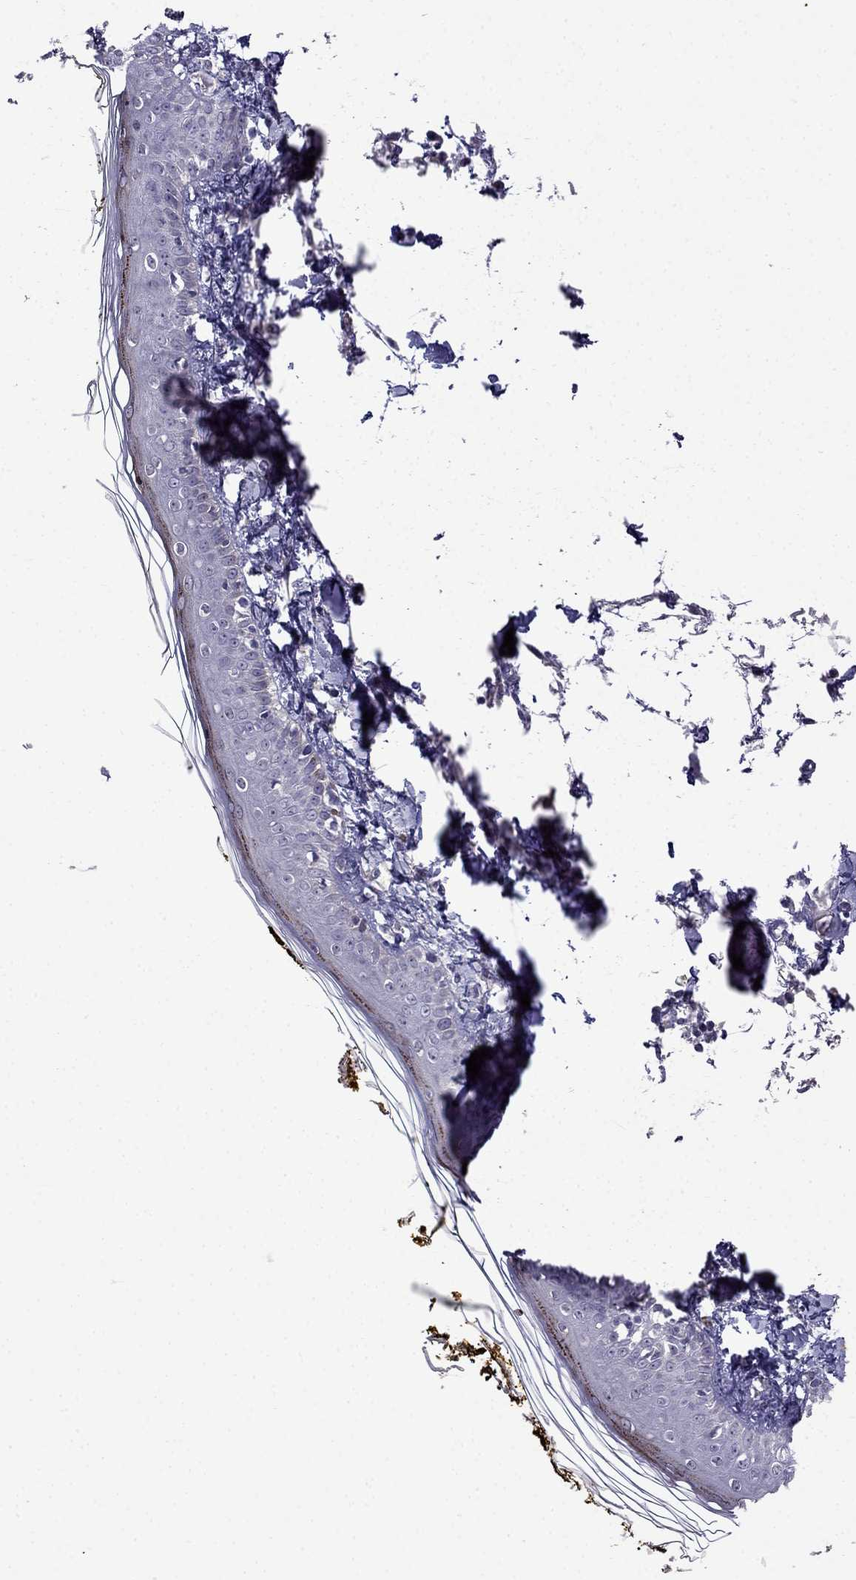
{"staining": {"intensity": "negative", "quantity": "none", "location": "none"}, "tissue": "skin", "cell_type": "Fibroblasts", "image_type": "normal", "snomed": [{"axis": "morphology", "description": "Normal tissue, NOS"}, {"axis": "topography", "description": "Skin"}], "caption": "An image of skin stained for a protein displays no brown staining in fibroblasts.", "gene": "AQP9", "patient": {"sex": "male", "age": 76}}